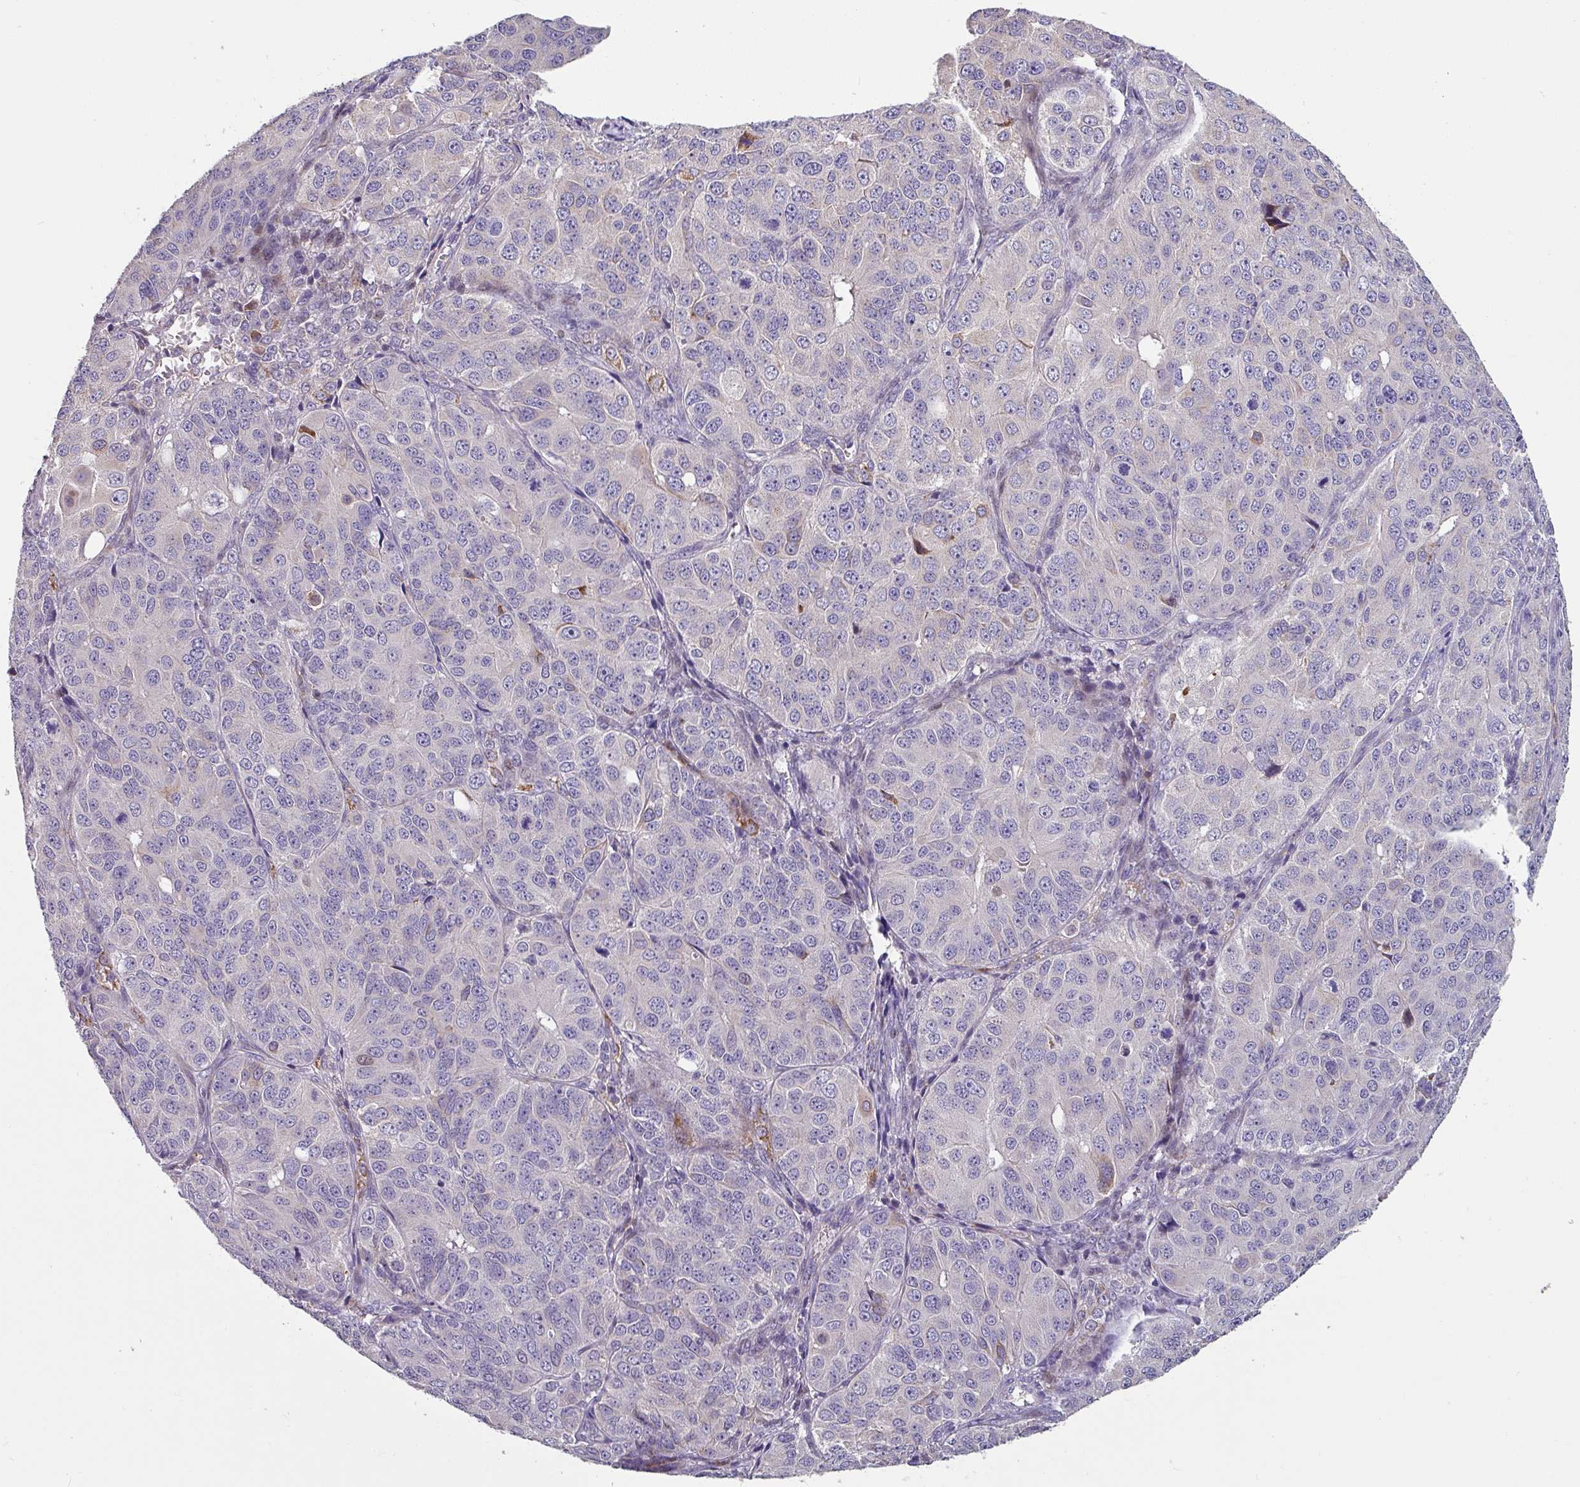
{"staining": {"intensity": "negative", "quantity": "none", "location": "none"}, "tissue": "ovarian cancer", "cell_type": "Tumor cells", "image_type": "cancer", "snomed": [{"axis": "morphology", "description": "Carcinoma, endometroid"}, {"axis": "topography", "description": "Ovary"}], "caption": "IHC of human ovarian endometroid carcinoma reveals no positivity in tumor cells.", "gene": "KLHL3", "patient": {"sex": "female", "age": 51}}